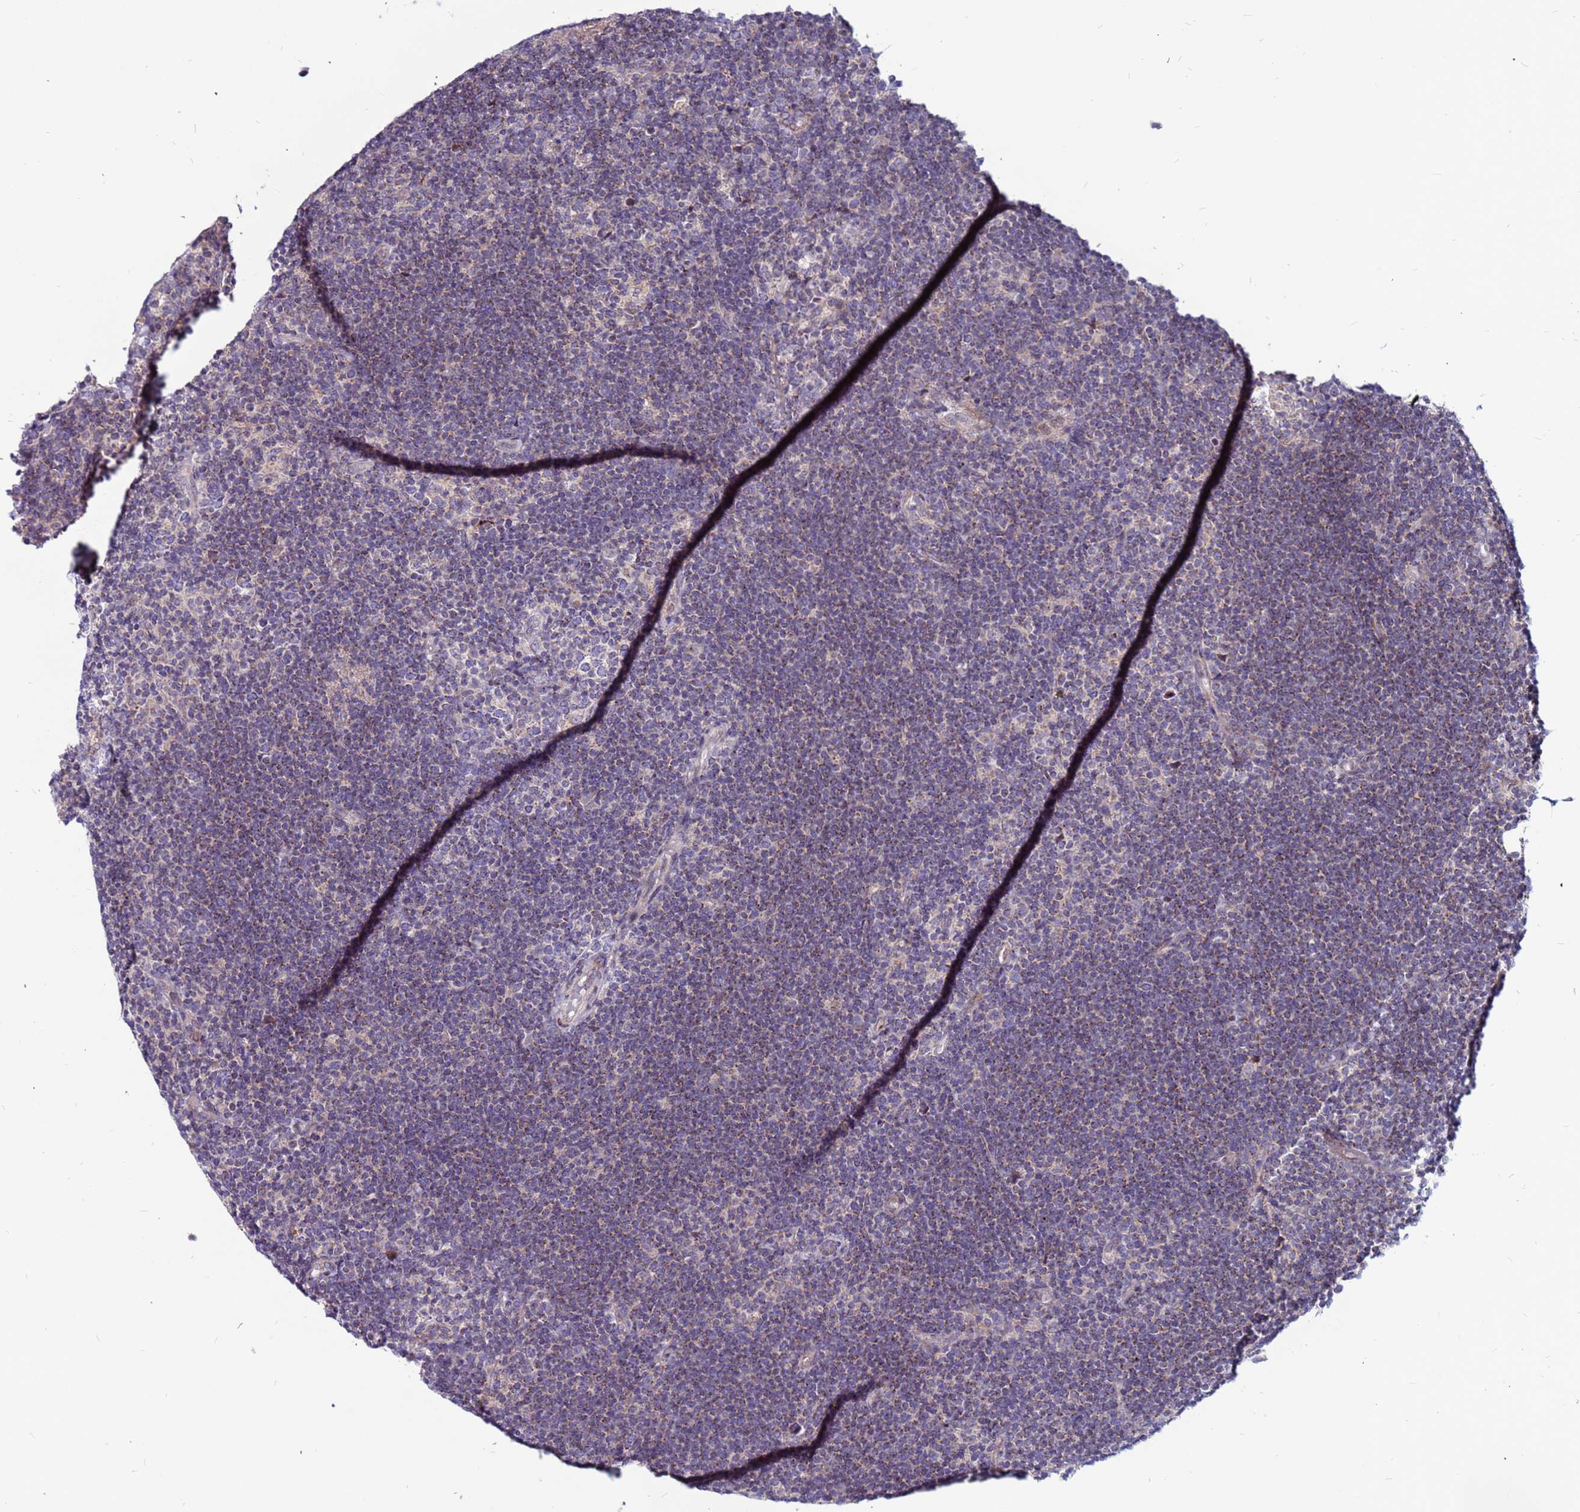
{"staining": {"intensity": "negative", "quantity": "none", "location": "none"}, "tissue": "lymphoma", "cell_type": "Tumor cells", "image_type": "cancer", "snomed": [{"axis": "morphology", "description": "Hodgkin's disease, NOS"}, {"axis": "topography", "description": "Lymph node"}], "caption": "Lymphoma was stained to show a protein in brown. There is no significant positivity in tumor cells. (Stains: DAB (3,3'-diaminobenzidine) immunohistochemistry (IHC) with hematoxylin counter stain, Microscopy: brightfield microscopy at high magnification).", "gene": "CCDC71", "patient": {"sex": "female", "age": 57}}